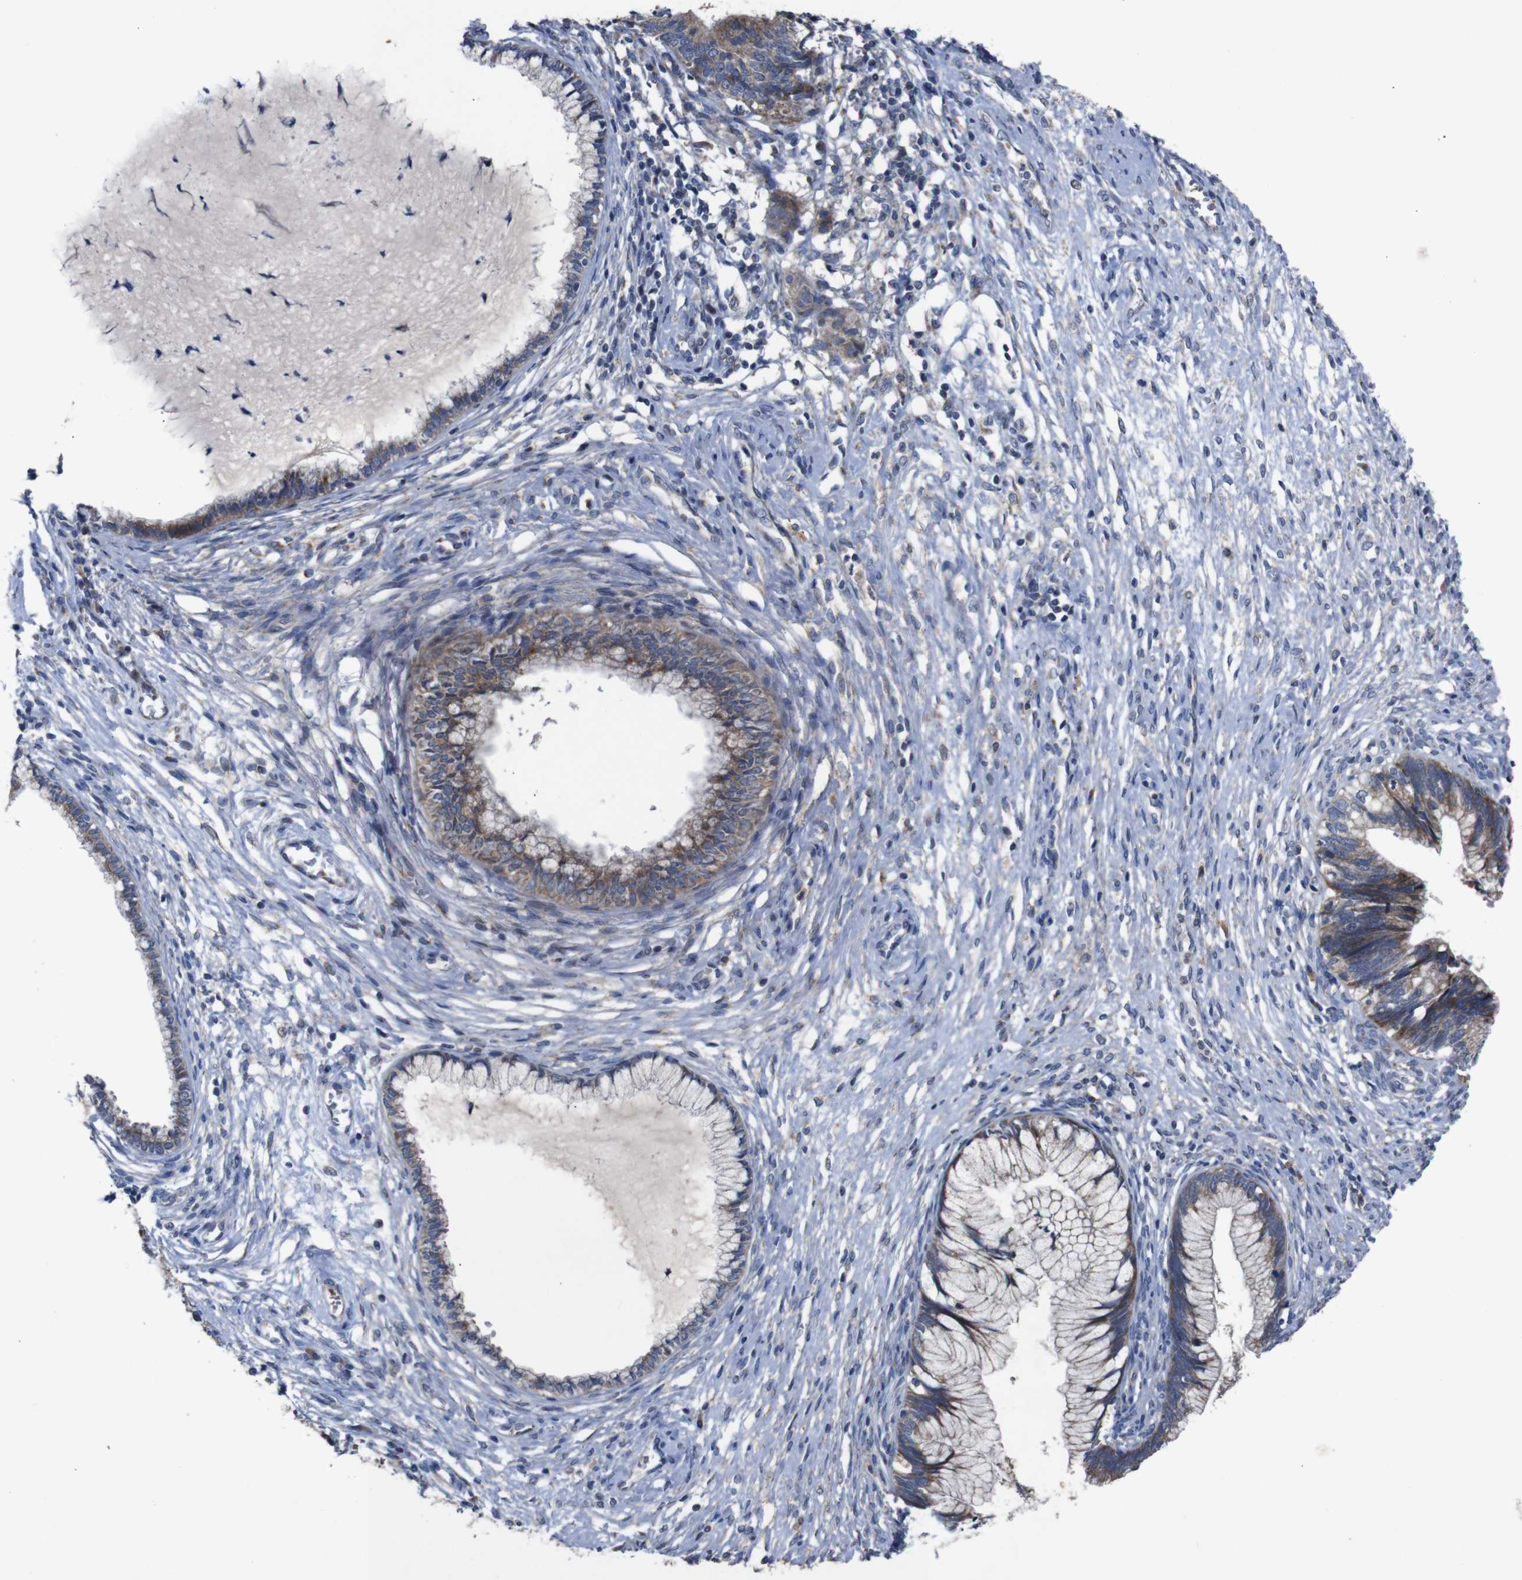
{"staining": {"intensity": "moderate", "quantity": "25%-75%", "location": "cytoplasmic/membranous"}, "tissue": "cervical cancer", "cell_type": "Tumor cells", "image_type": "cancer", "snomed": [{"axis": "morphology", "description": "Adenocarcinoma, NOS"}, {"axis": "topography", "description": "Cervix"}], "caption": "Human cervical cancer stained for a protein (brown) demonstrates moderate cytoplasmic/membranous positive expression in approximately 25%-75% of tumor cells.", "gene": "CHST10", "patient": {"sex": "female", "age": 44}}